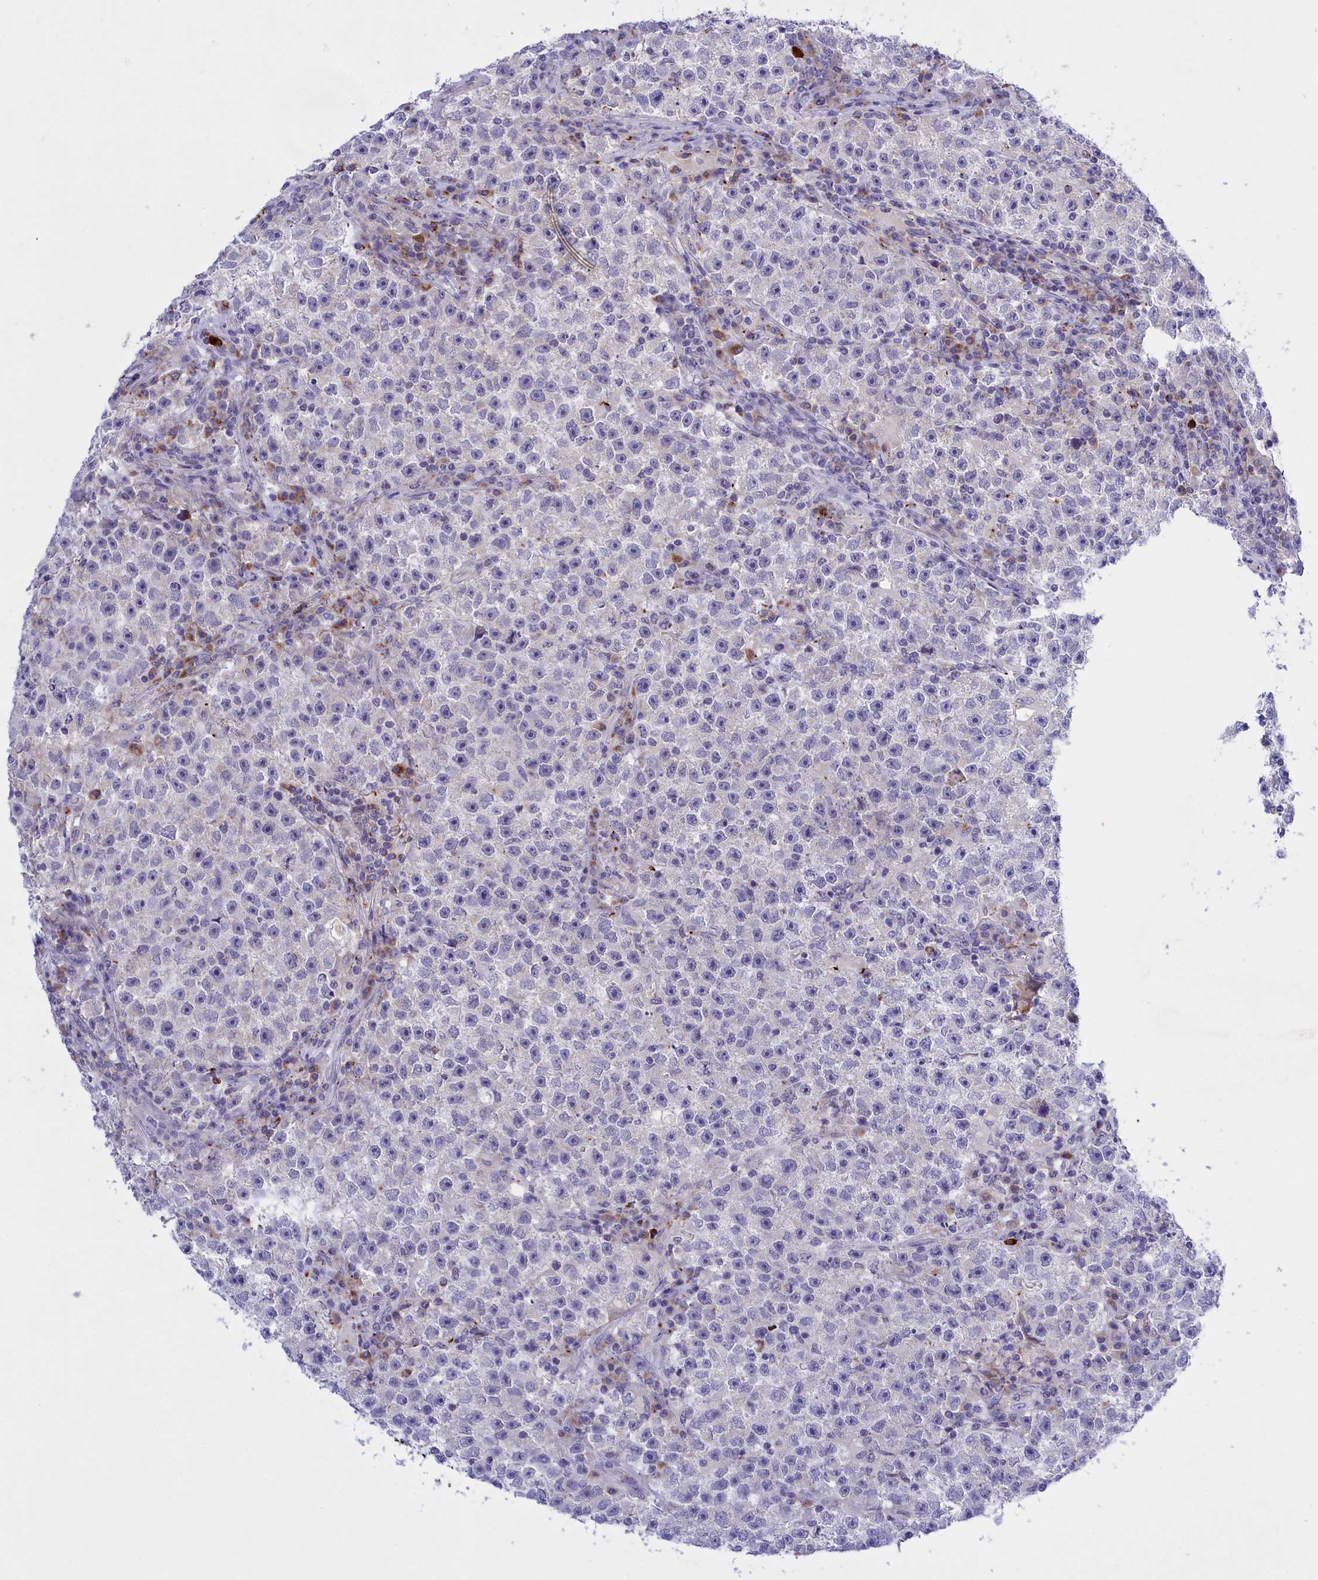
{"staining": {"intensity": "negative", "quantity": "none", "location": "none"}, "tissue": "testis cancer", "cell_type": "Tumor cells", "image_type": "cancer", "snomed": [{"axis": "morphology", "description": "Seminoma, NOS"}, {"axis": "topography", "description": "Testis"}], "caption": "This image is of seminoma (testis) stained with immunohistochemistry to label a protein in brown with the nuclei are counter-stained blue. There is no staining in tumor cells.", "gene": "FAM149B1", "patient": {"sex": "male", "age": 22}}